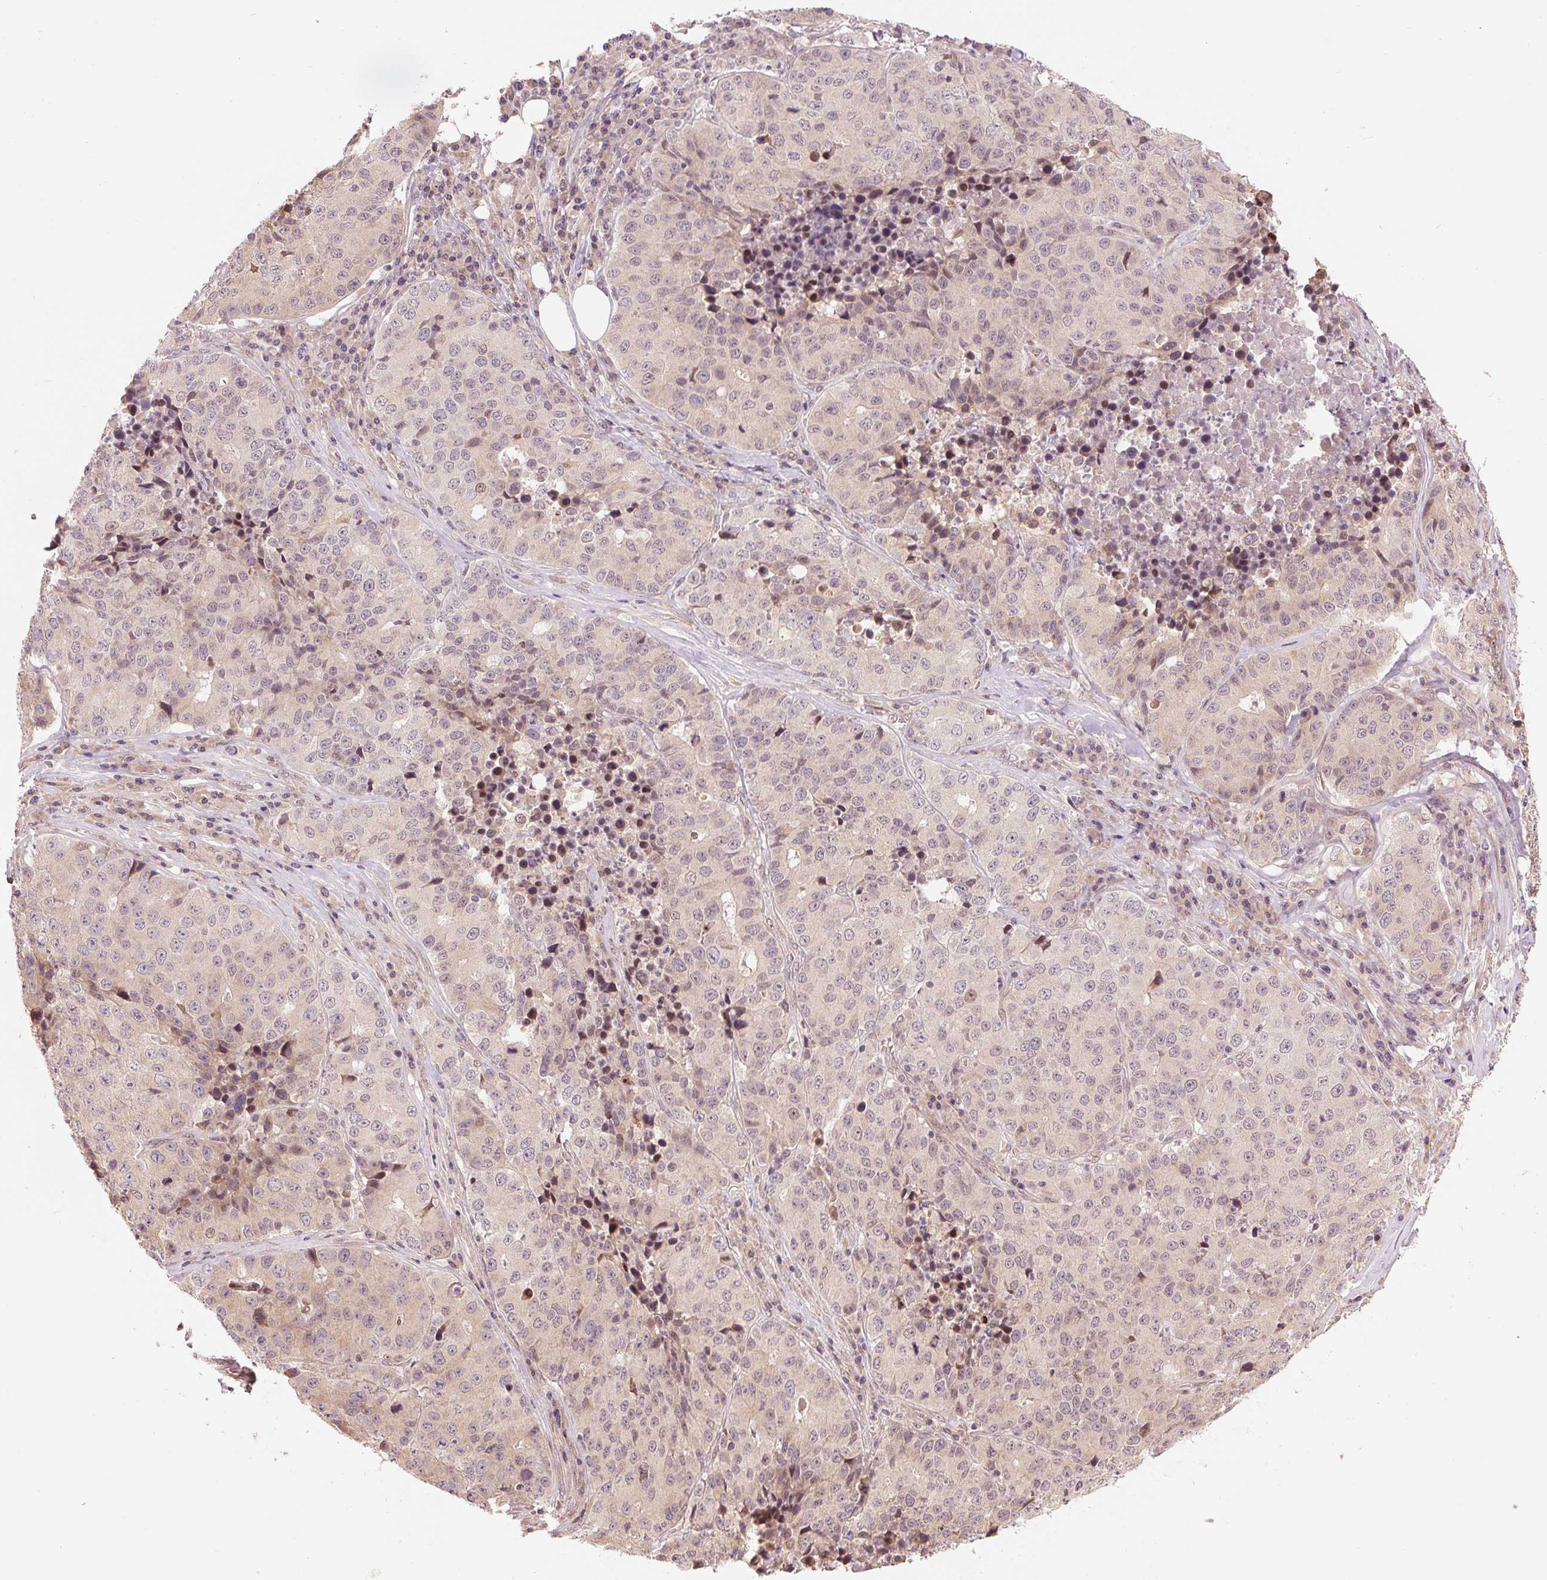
{"staining": {"intensity": "weak", "quantity": "<25%", "location": "cytoplasmic/membranous"}, "tissue": "stomach cancer", "cell_type": "Tumor cells", "image_type": "cancer", "snomed": [{"axis": "morphology", "description": "Adenocarcinoma, NOS"}, {"axis": "topography", "description": "Stomach"}], "caption": "An image of human adenocarcinoma (stomach) is negative for staining in tumor cells. The staining was performed using DAB (3,3'-diaminobenzidine) to visualize the protein expression in brown, while the nuclei were stained in blue with hematoxylin (Magnification: 20x).", "gene": "ERI3", "patient": {"sex": "male", "age": 71}}